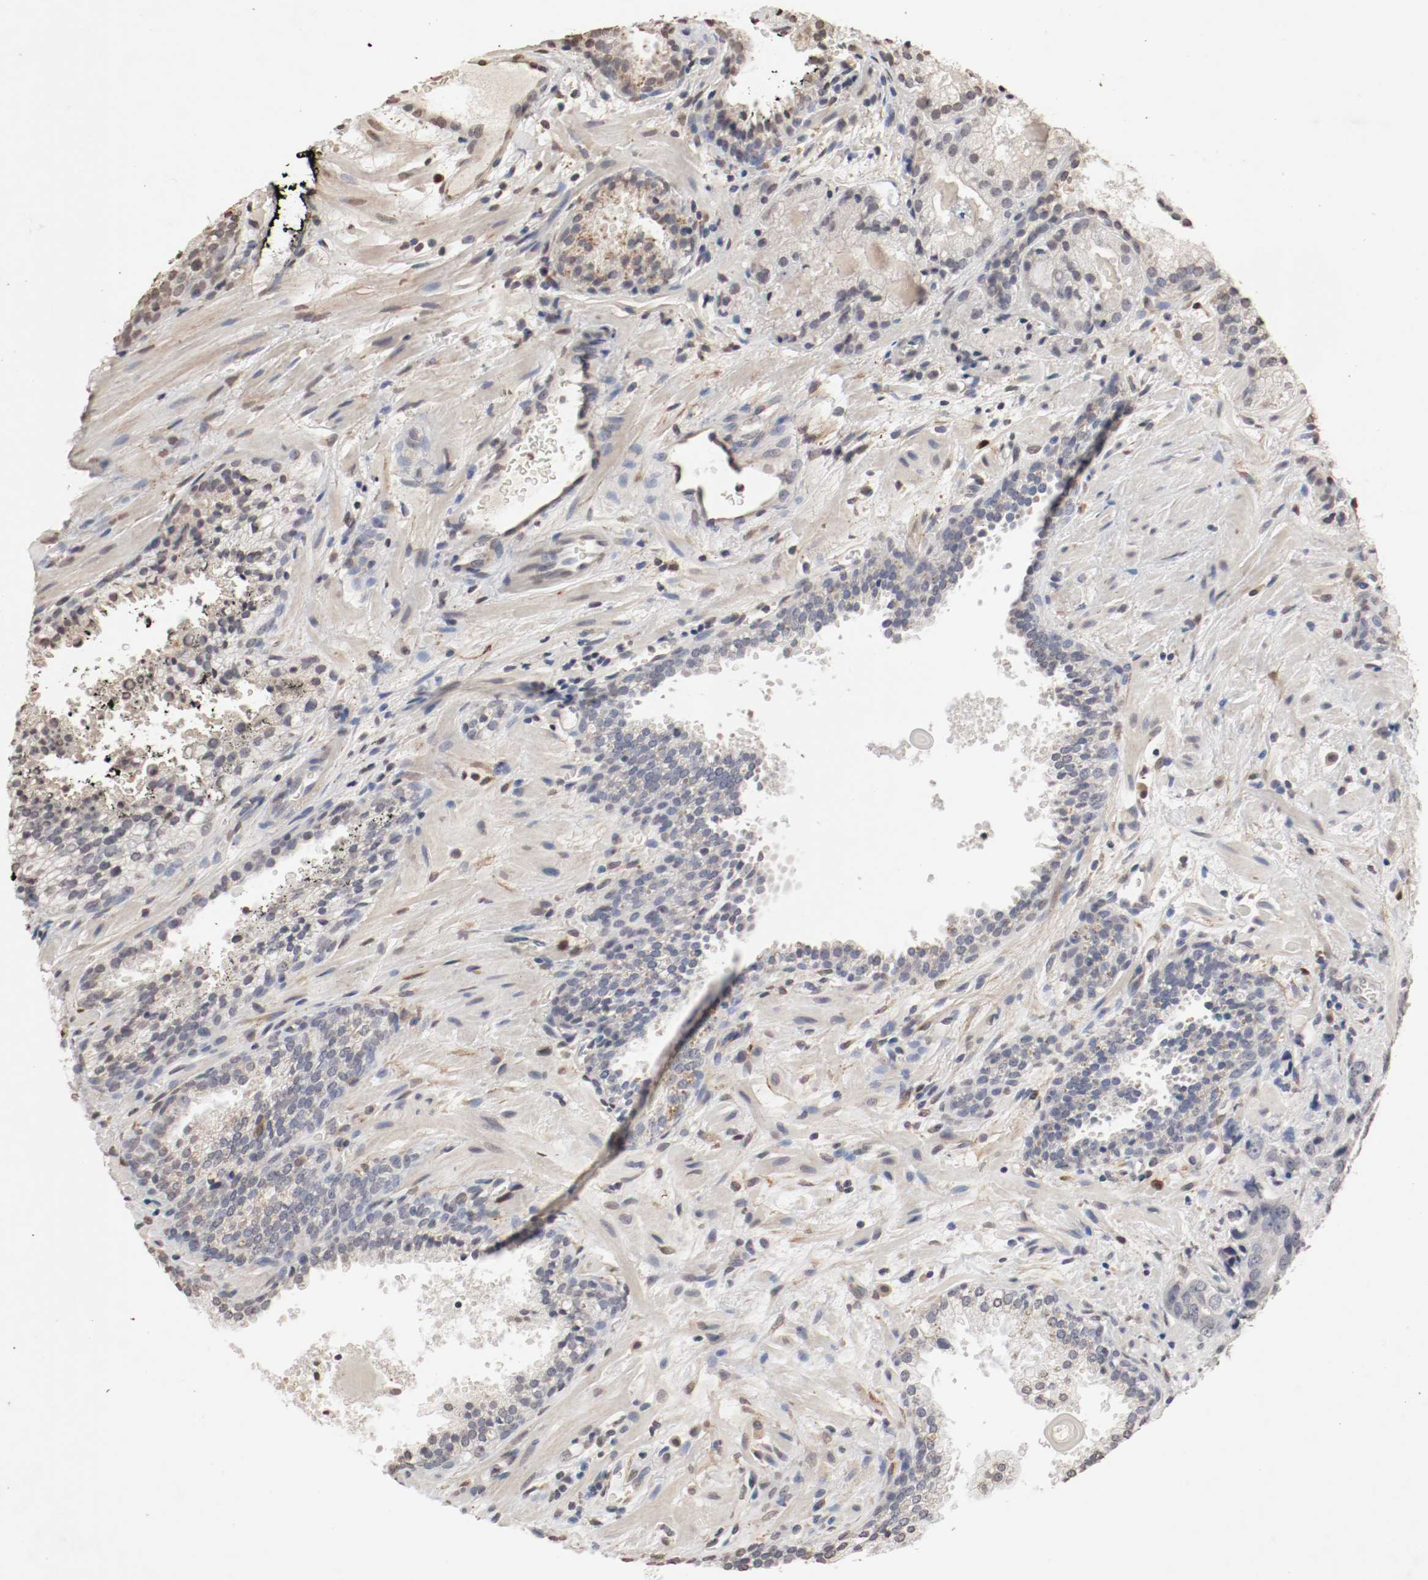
{"staining": {"intensity": "weak", "quantity": "<25%", "location": "cytoplasmic/membranous,nuclear"}, "tissue": "prostate cancer", "cell_type": "Tumor cells", "image_type": "cancer", "snomed": [{"axis": "morphology", "description": "Adenocarcinoma, High grade"}, {"axis": "topography", "description": "Prostate"}], "caption": "Prostate cancer (adenocarcinoma (high-grade)) was stained to show a protein in brown. There is no significant expression in tumor cells.", "gene": "WASL", "patient": {"sex": "male", "age": 58}}